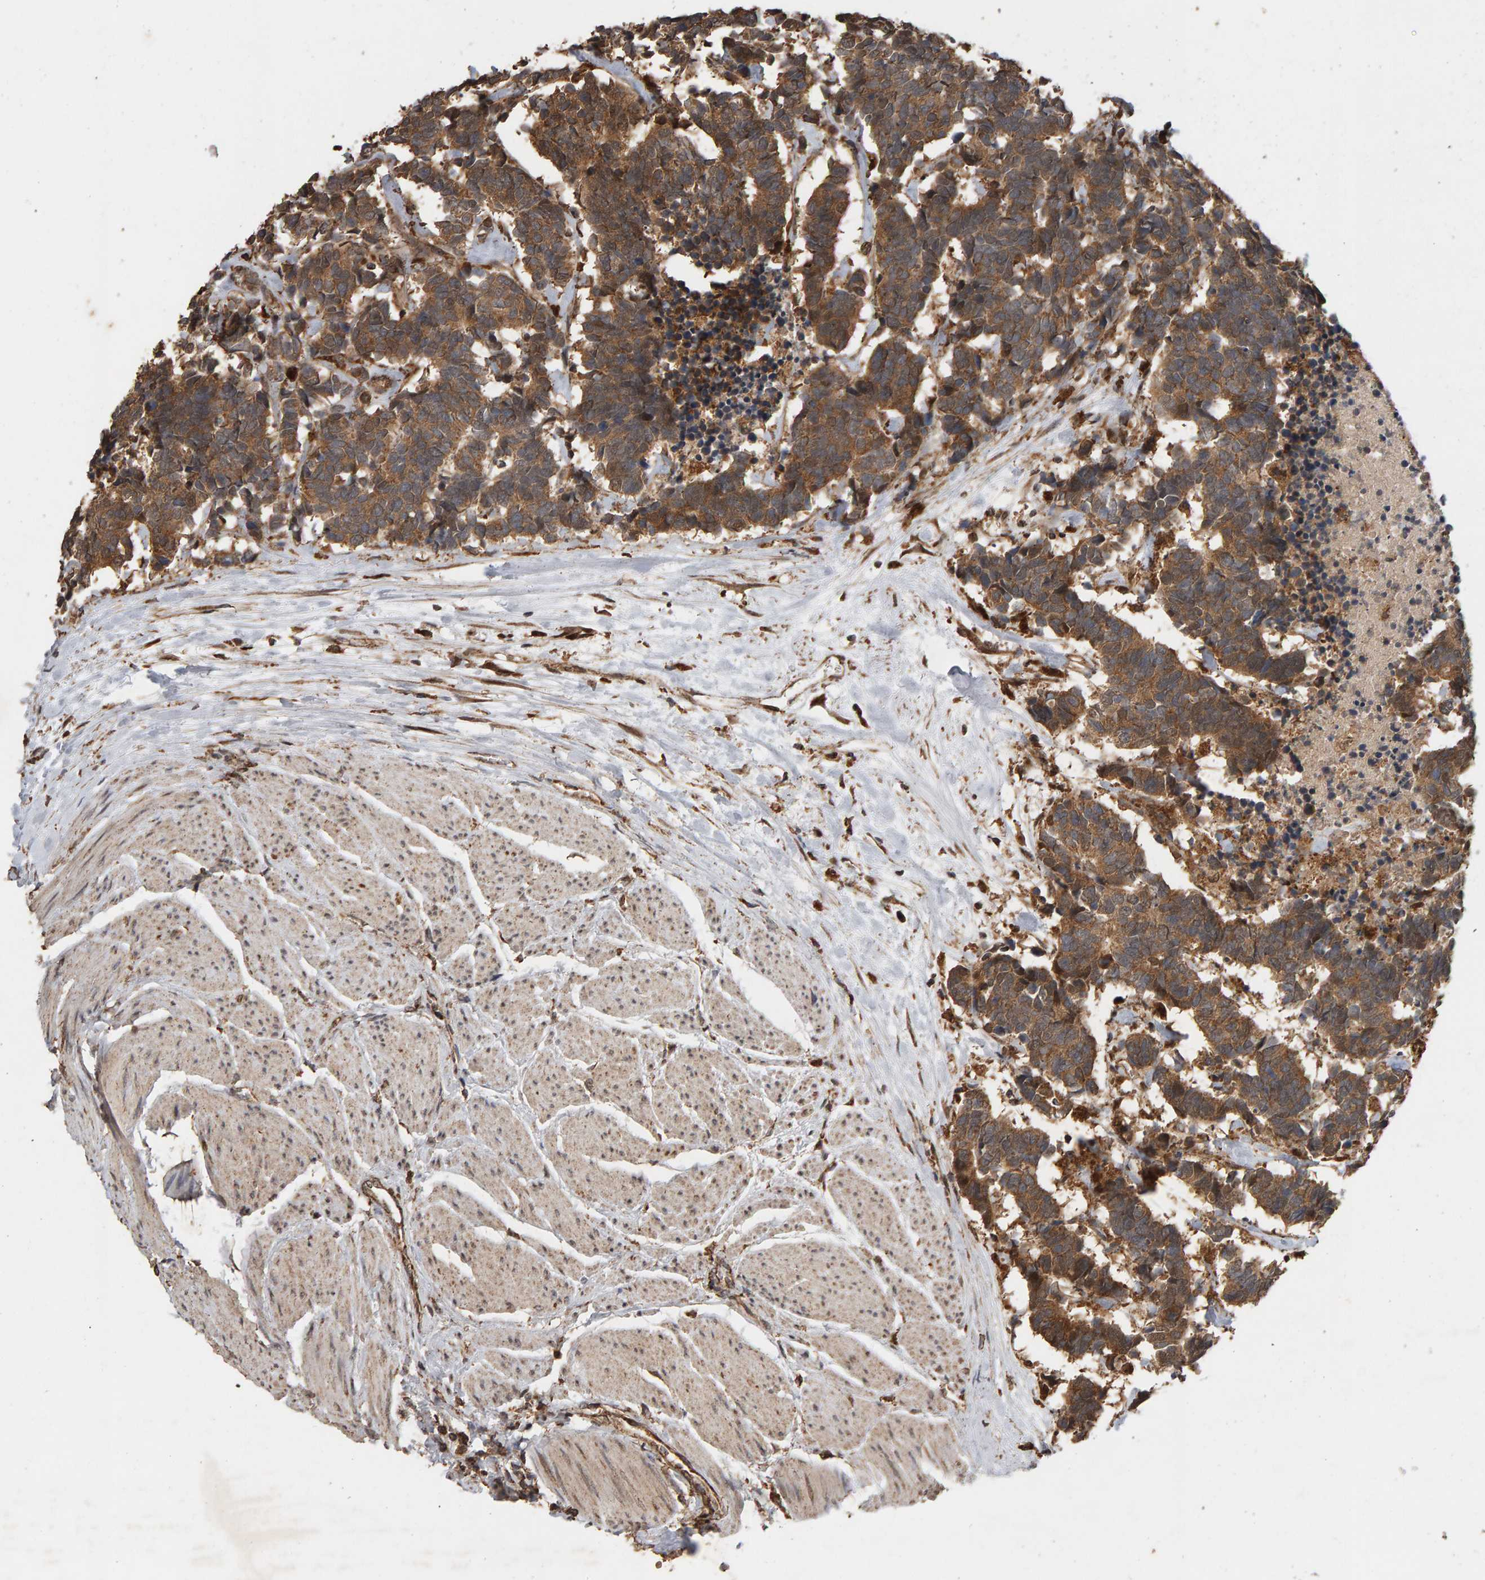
{"staining": {"intensity": "moderate", "quantity": ">75%", "location": "cytoplasmic/membranous"}, "tissue": "carcinoid", "cell_type": "Tumor cells", "image_type": "cancer", "snomed": [{"axis": "morphology", "description": "Carcinoma, NOS"}, {"axis": "morphology", "description": "Carcinoid, malignant, NOS"}, {"axis": "topography", "description": "Urinary bladder"}], "caption": "Carcinoma stained for a protein (brown) shows moderate cytoplasmic/membranous positive expression in about >75% of tumor cells.", "gene": "GSTK1", "patient": {"sex": "male", "age": 57}}